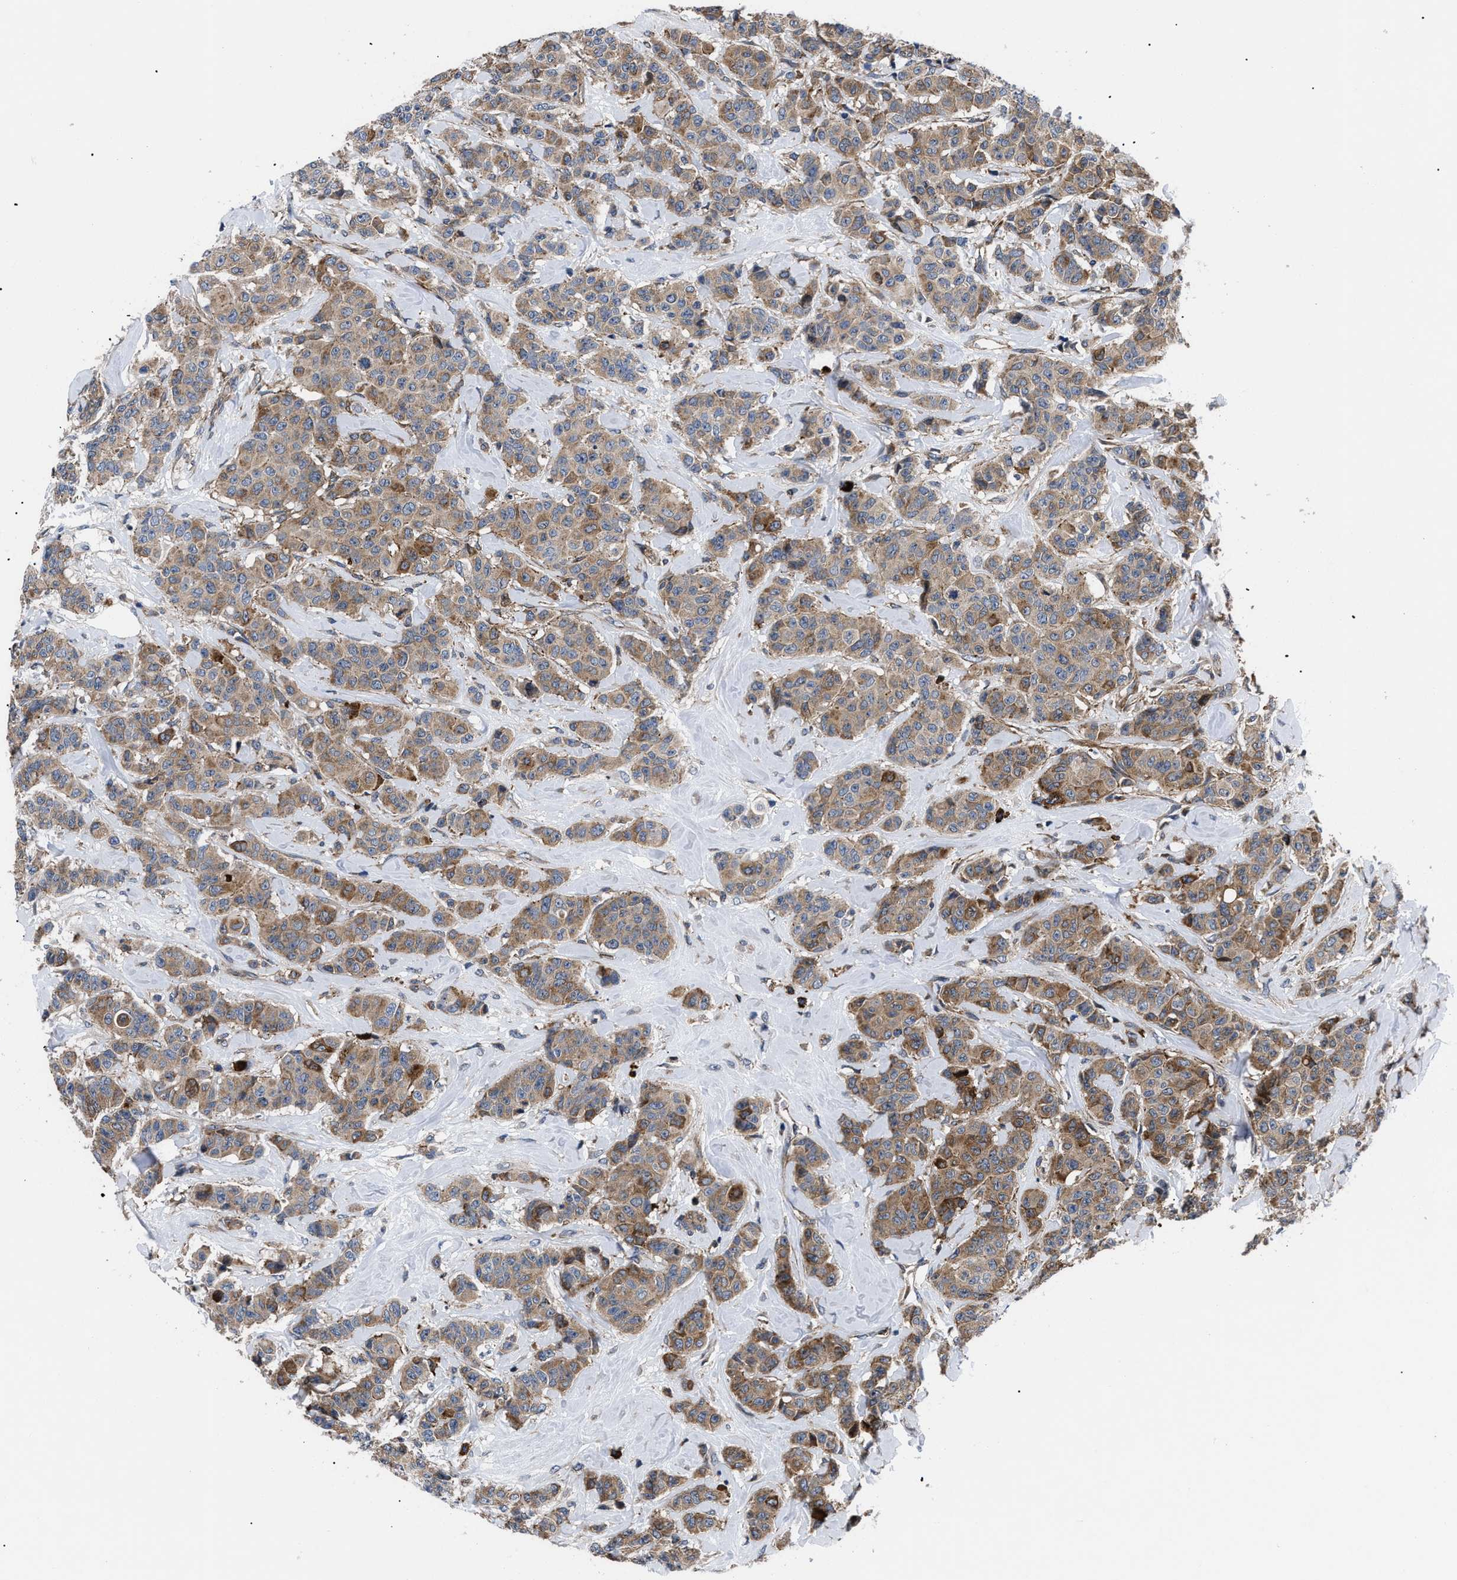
{"staining": {"intensity": "moderate", "quantity": ">75%", "location": "cytoplasmic/membranous"}, "tissue": "breast cancer", "cell_type": "Tumor cells", "image_type": "cancer", "snomed": [{"axis": "morphology", "description": "Normal tissue, NOS"}, {"axis": "morphology", "description": "Duct carcinoma"}, {"axis": "topography", "description": "Breast"}], "caption": "Protein staining reveals moderate cytoplasmic/membranous positivity in about >75% of tumor cells in invasive ductal carcinoma (breast).", "gene": "SPAST", "patient": {"sex": "female", "age": 40}}